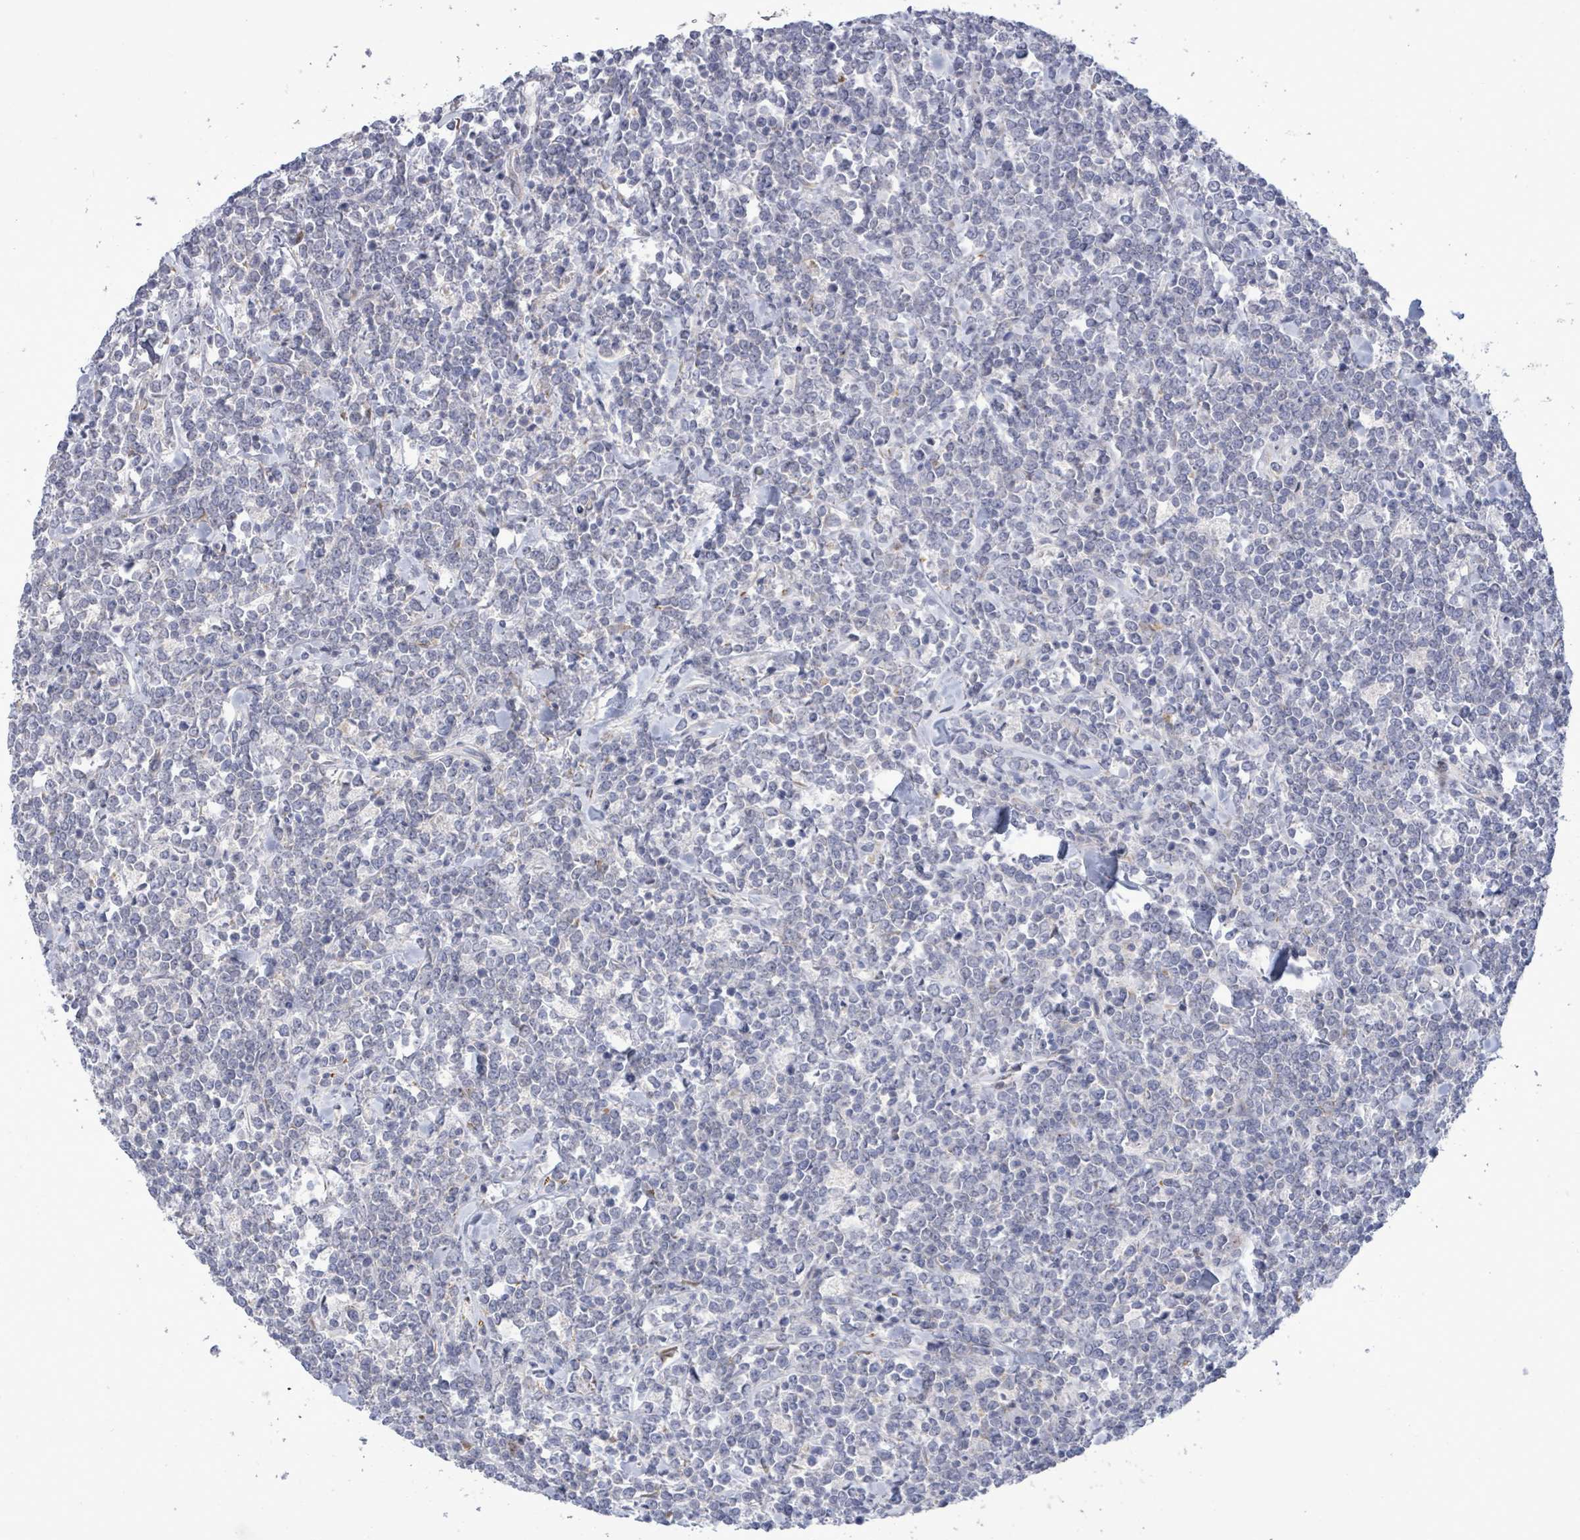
{"staining": {"intensity": "negative", "quantity": "none", "location": "none"}, "tissue": "lymphoma", "cell_type": "Tumor cells", "image_type": "cancer", "snomed": [{"axis": "morphology", "description": "Malignant lymphoma, non-Hodgkin's type, High grade"}, {"axis": "topography", "description": "Small intestine"}], "caption": "Micrograph shows no protein positivity in tumor cells of lymphoma tissue. (DAB (3,3'-diaminobenzidine) immunohistochemistry (IHC) with hematoxylin counter stain).", "gene": "SAR1A", "patient": {"sex": "male", "age": 8}}